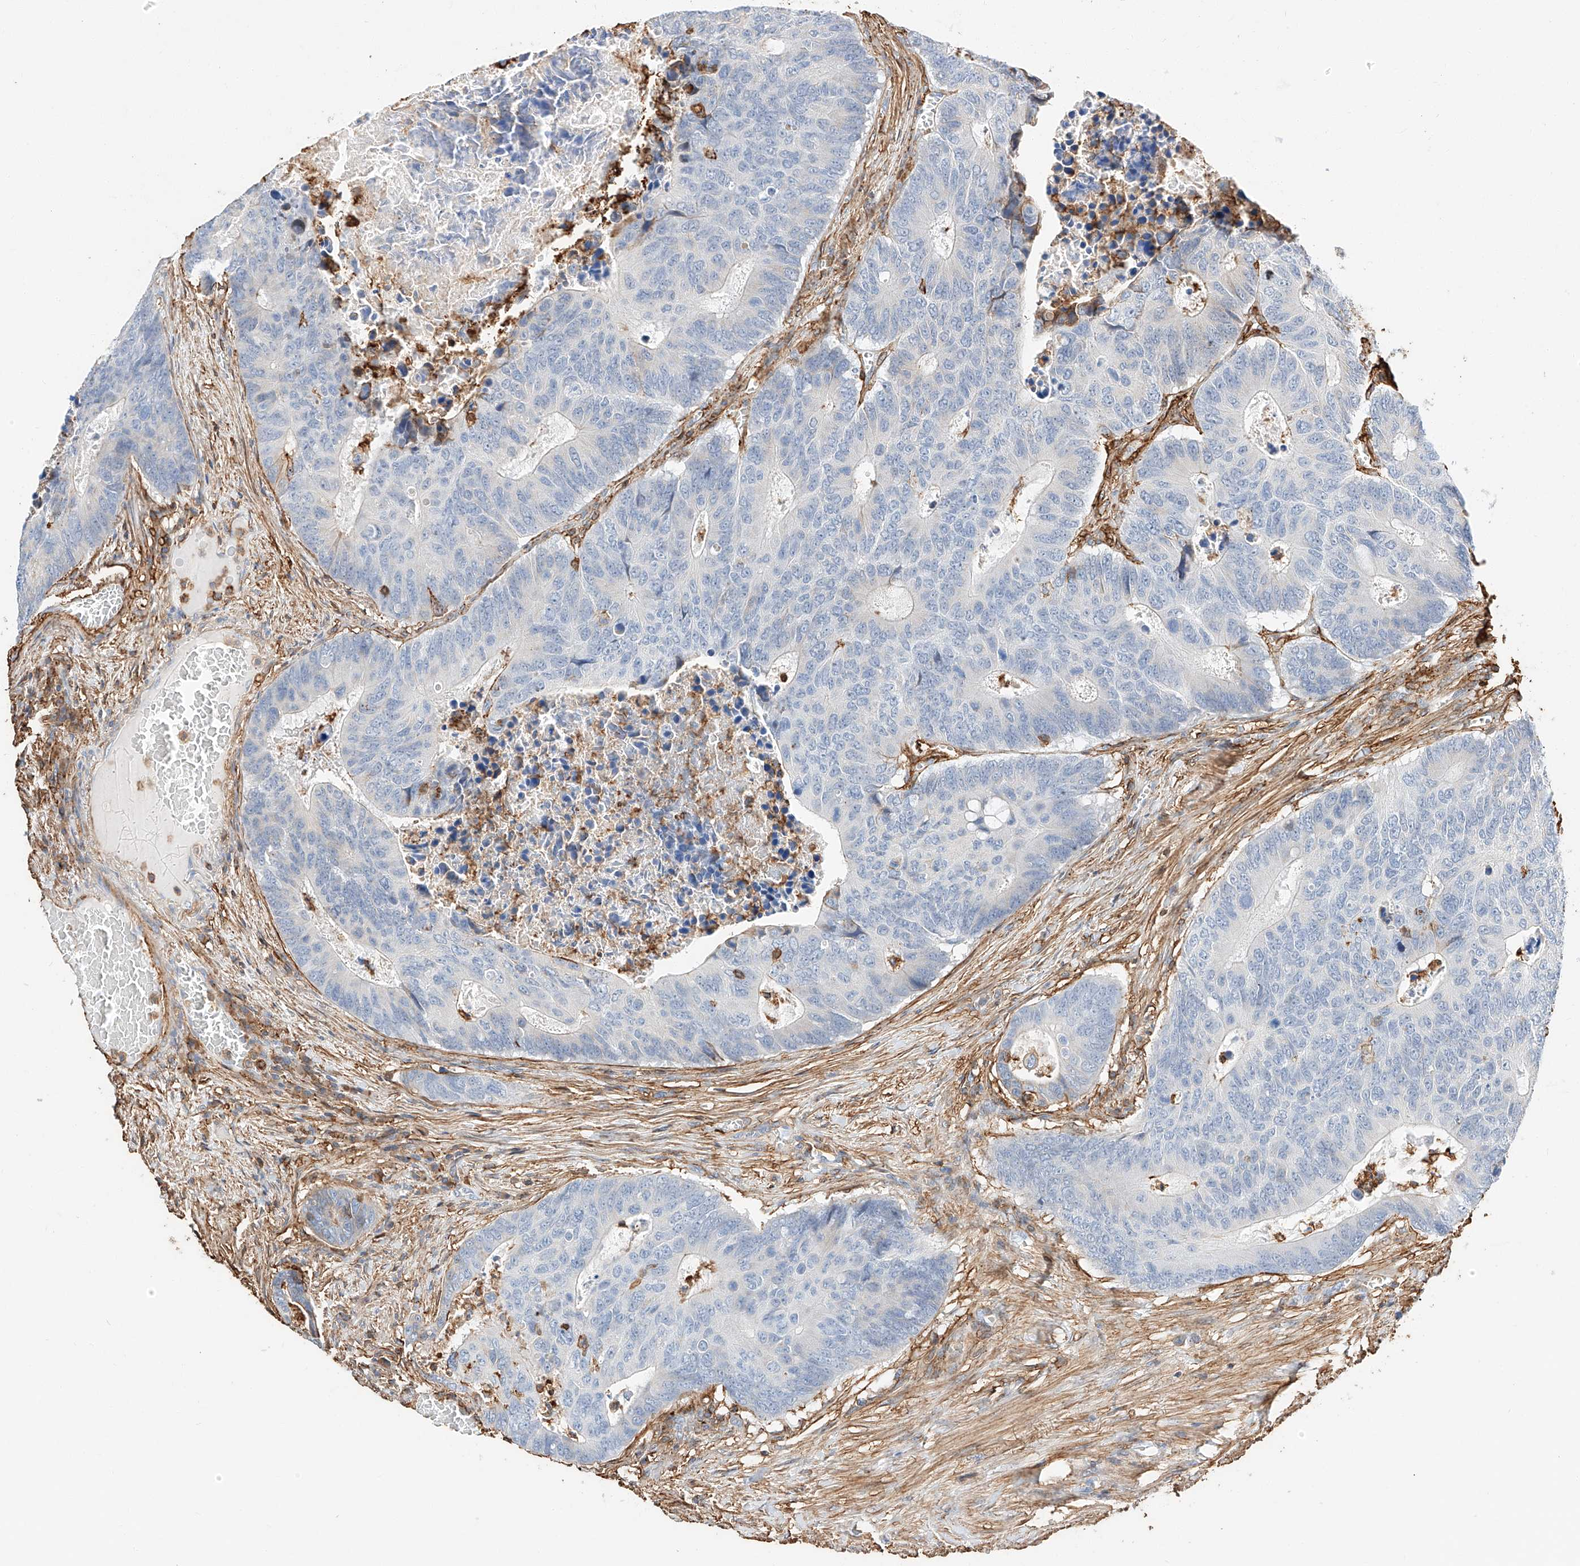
{"staining": {"intensity": "negative", "quantity": "none", "location": "none"}, "tissue": "colorectal cancer", "cell_type": "Tumor cells", "image_type": "cancer", "snomed": [{"axis": "morphology", "description": "Adenocarcinoma, NOS"}, {"axis": "topography", "description": "Colon"}], "caption": "This is a histopathology image of immunohistochemistry staining of colorectal cancer (adenocarcinoma), which shows no expression in tumor cells. (DAB immunohistochemistry (IHC) visualized using brightfield microscopy, high magnification).", "gene": "WFS1", "patient": {"sex": "male", "age": 87}}